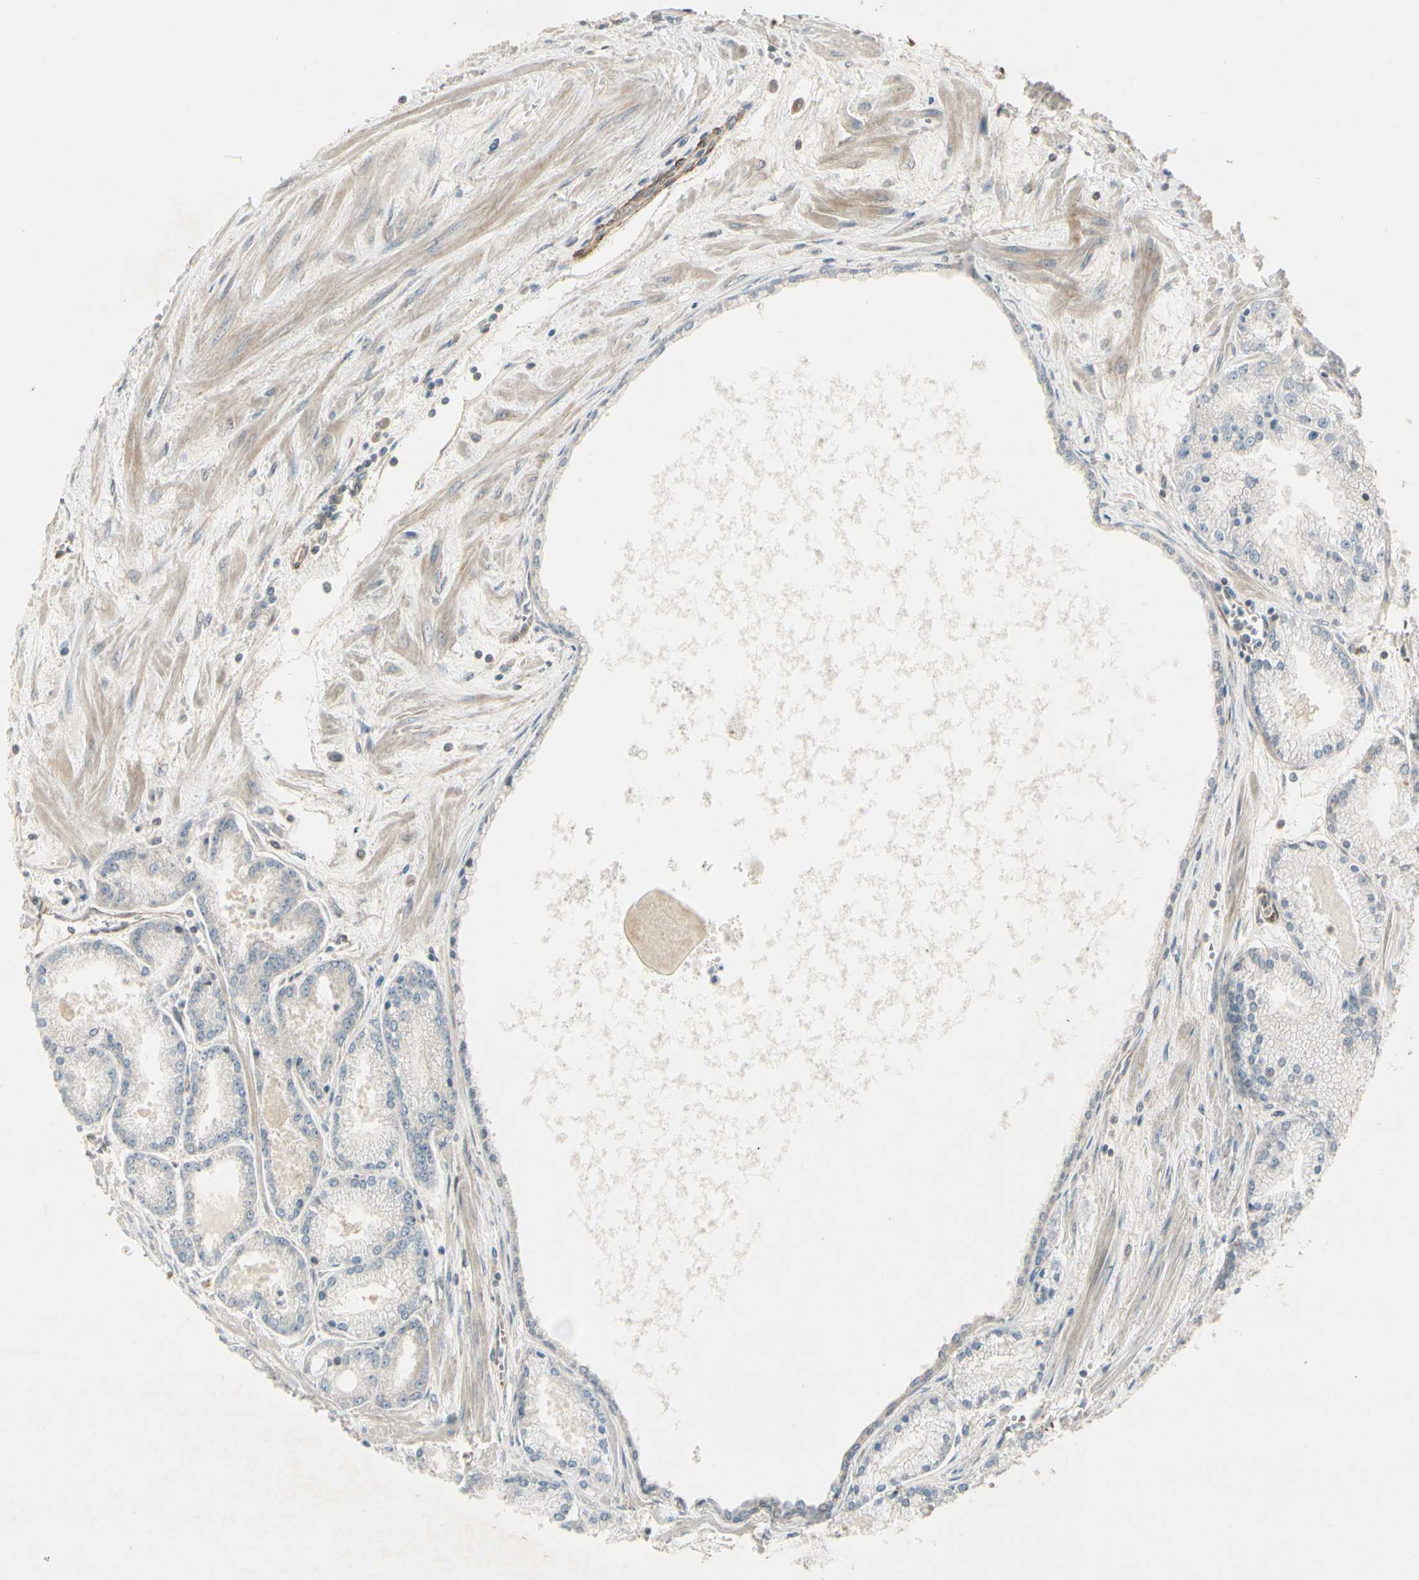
{"staining": {"intensity": "moderate", "quantity": "<25%", "location": "nuclear"}, "tissue": "prostate cancer", "cell_type": "Tumor cells", "image_type": "cancer", "snomed": [{"axis": "morphology", "description": "Adenocarcinoma, High grade"}, {"axis": "topography", "description": "Prostate"}], "caption": "High-magnification brightfield microscopy of prostate cancer stained with DAB (brown) and counterstained with hematoxylin (blue). tumor cells exhibit moderate nuclear expression is present in approximately<25% of cells.", "gene": "PPP3CB", "patient": {"sex": "male", "age": 61}}